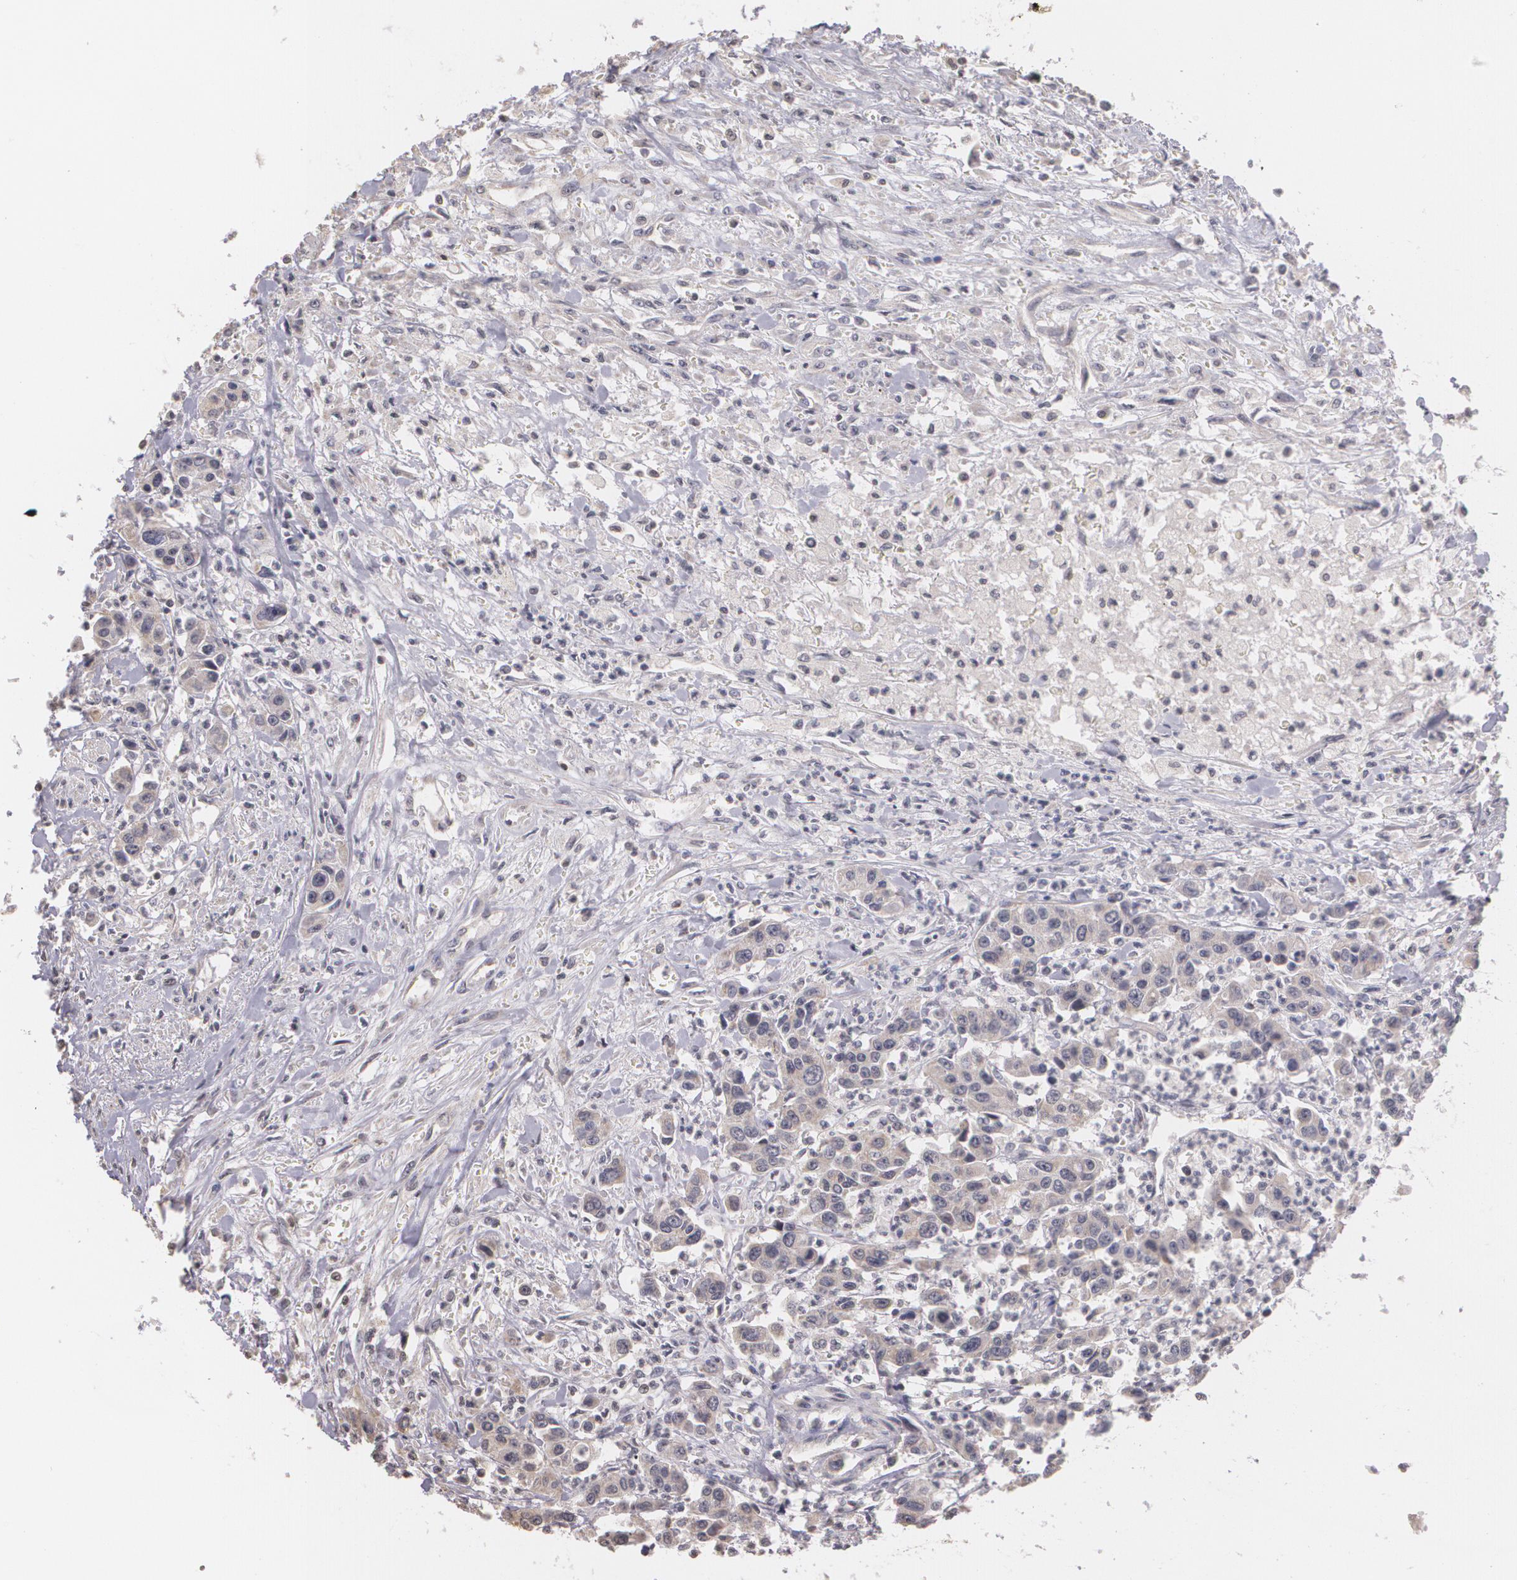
{"staining": {"intensity": "negative", "quantity": "none", "location": "none"}, "tissue": "urothelial cancer", "cell_type": "Tumor cells", "image_type": "cancer", "snomed": [{"axis": "morphology", "description": "Urothelial carcinoma, High grade"}, {"axis": "topography", "description": "Urinary bladder"}], "caption": "High power microscopy histopathology image of an immunohistochemistry (IHC) image of urothelial cancer, revealing no significant staining in tumor cells. (Brightfield microscopy of DAB immunohistochemistry at high magnification).", "gene": "THRB", "patient": {"sex": "male", "age": 86}}